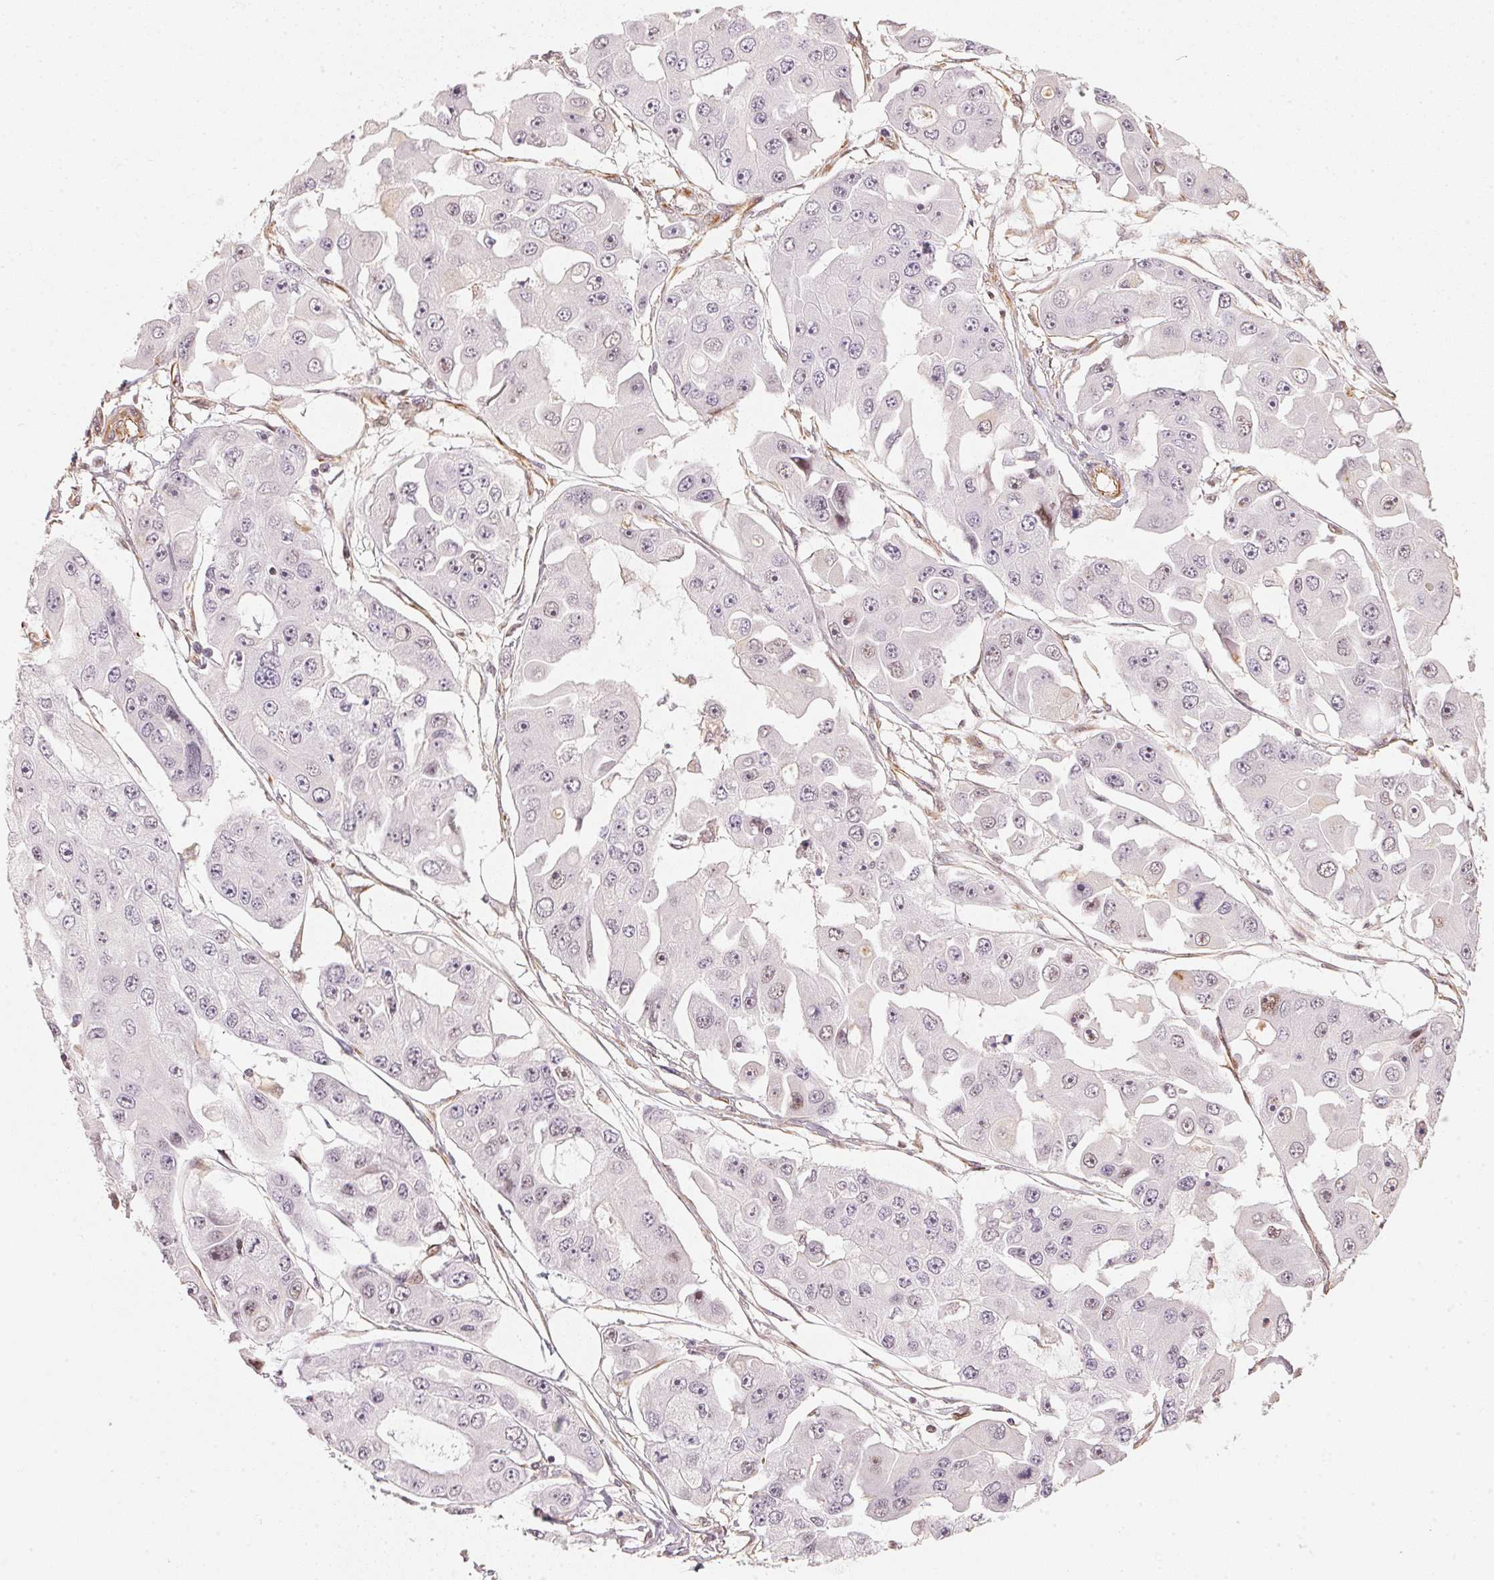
{"staining": {"intensity": "negative", "quantity": "none", "location": "none"}, "tissue": "ovarian cancer", "cell_type": "Tumor cells", "image_type": "cancer", "snomed": [{"axis": "morphology", "description": "Cystadenocarcinoma, serous, NOS"}, {"axis": "topography", "description": "Ovary"}], "caption": "Micrograph shows no protein expression in tumor cells of ovarian cancer (serous cystadenocarcinoma) tissue.", "gene": "FOXR2", "patient": {"sex": "female", "age": 56}}